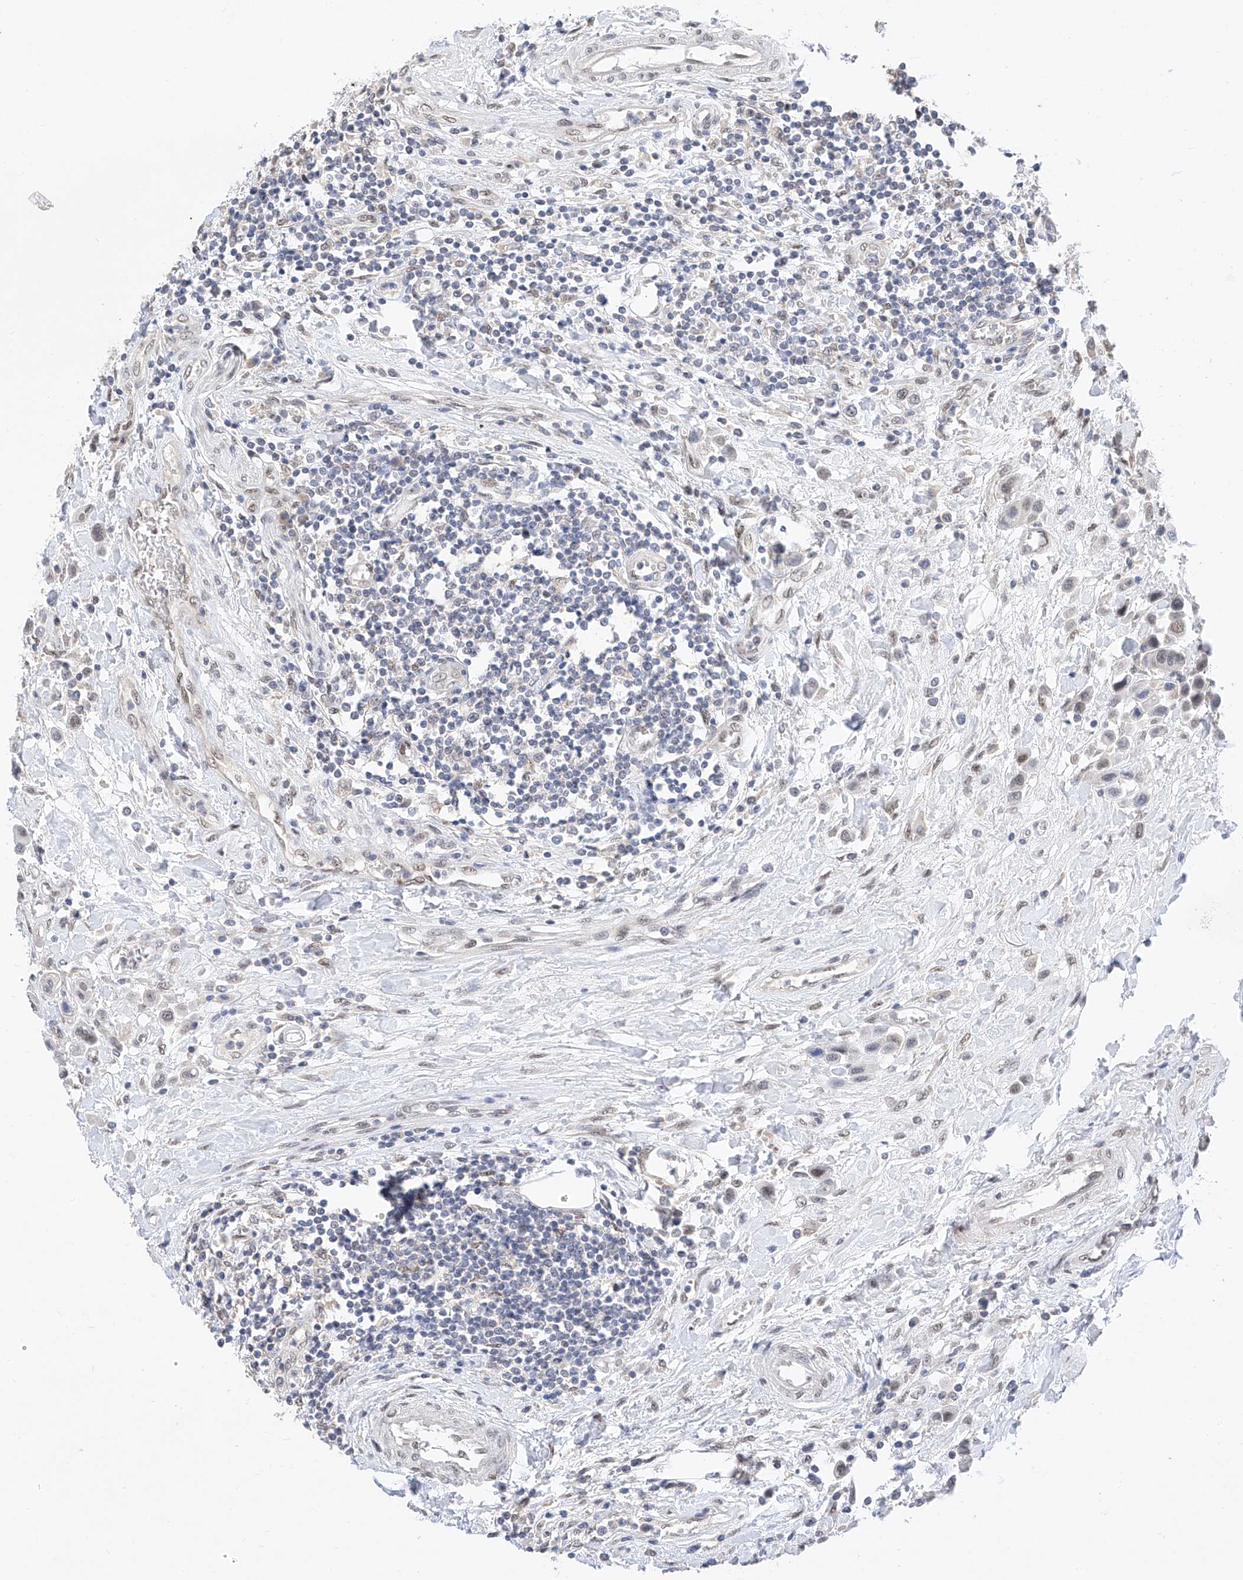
{"staining": {"intensity": "weak", "quantity": "<25%", "location": "nuclear"}, "tissue": "urothelial cancer", "cell_type": "Tumor cells", "image_type": "cancer", "snomed": [{"axis": "morphology", "description": "Urothelial carcinoma, High grade"}, {"axis": "topography", "description": "Urinary bladder"}], "caption": "DAB (3,3'-diaminobenzidine) immunohistochemical staining of human urothelial cancer exhibits no significant staining in tumor cells.", "gene": "KCNJ1", "patient": {"sex": "male", "age": 50}}